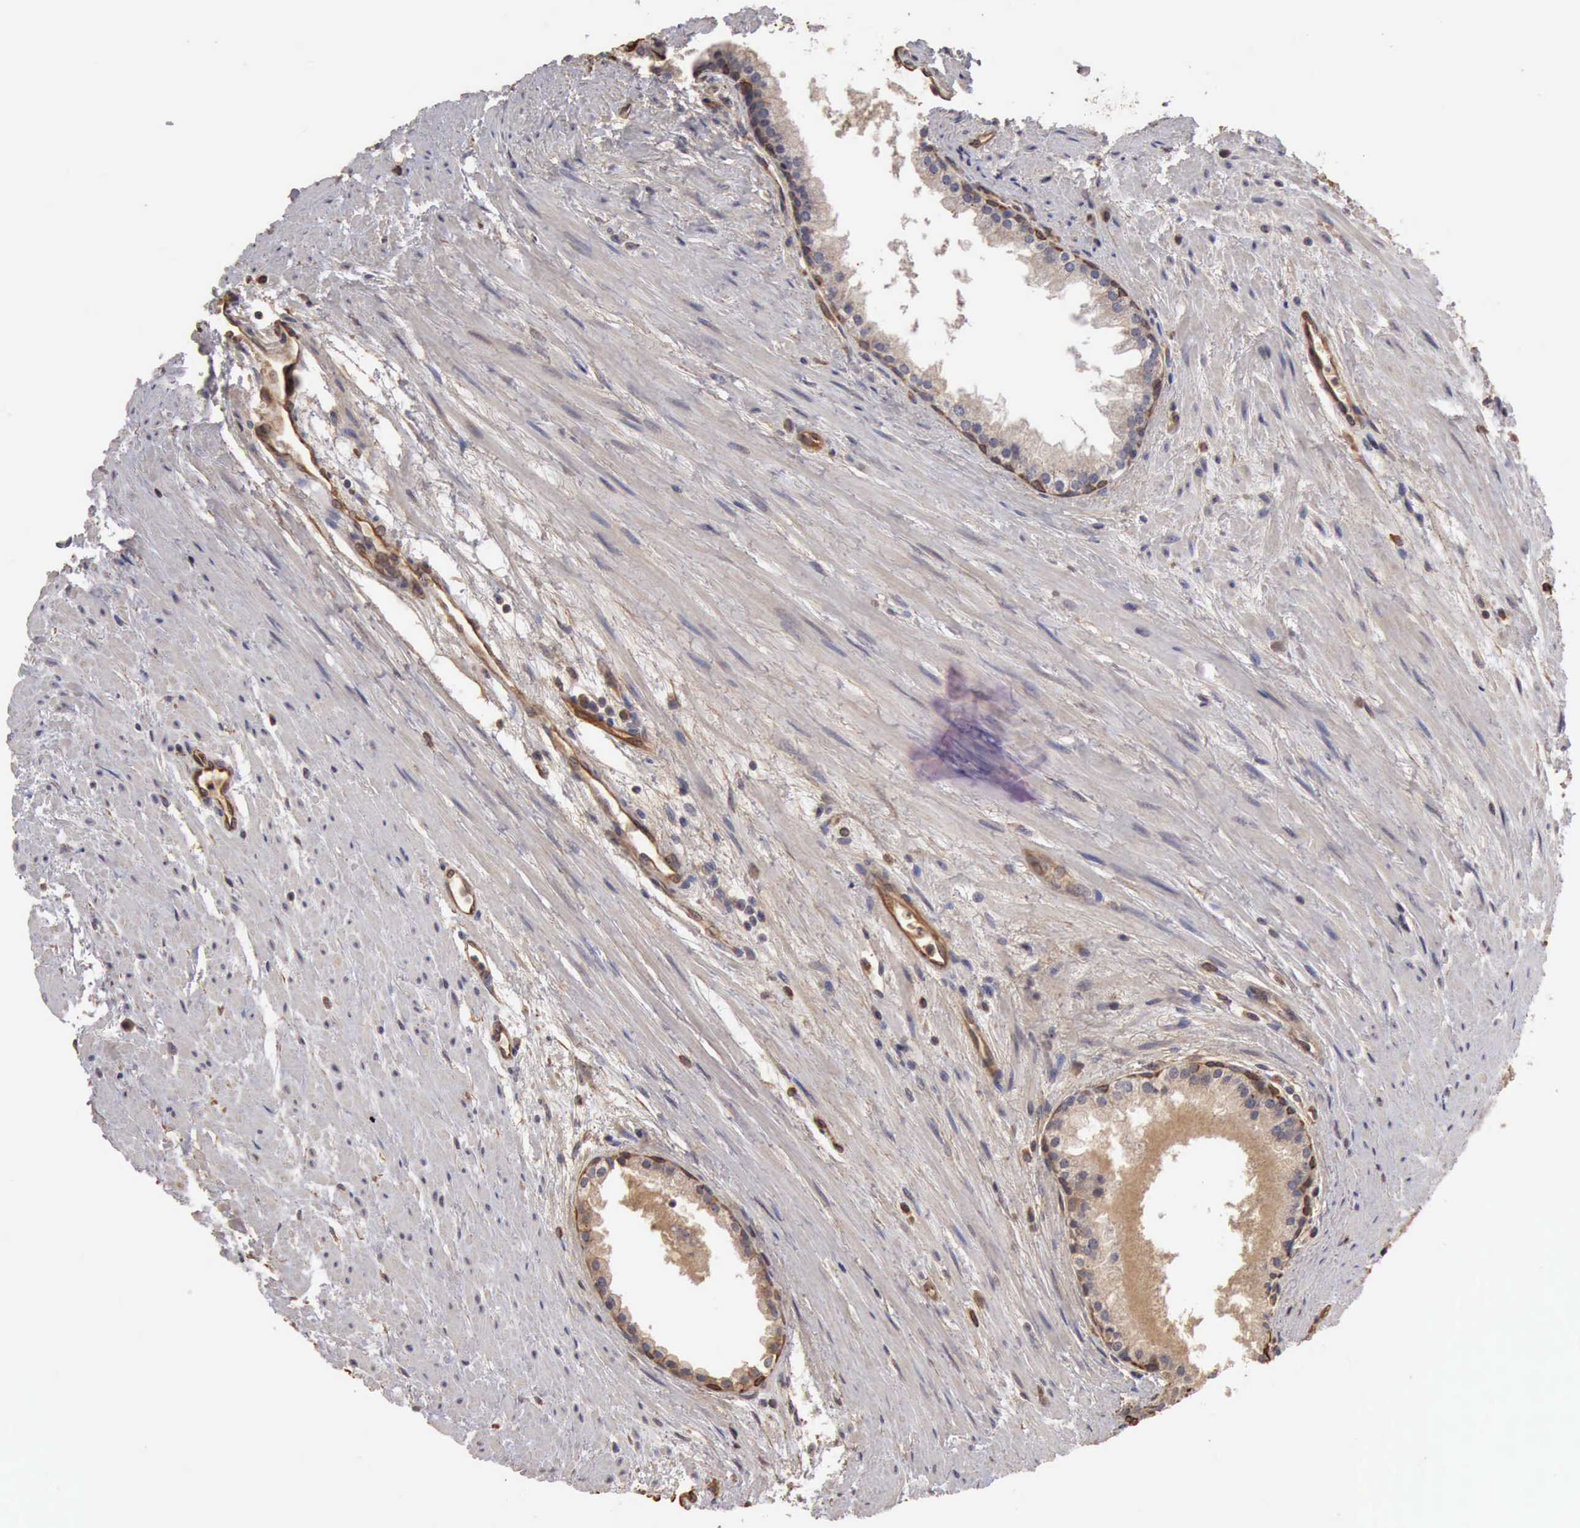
{"staining": {"intensity": "weak", "quantity": "25%-75%", "location": "none"}, "tissue": "prostate", "cell_type": "Glandular cells", "image_type": "normal", "snomed": [{"axis": "morphology", "description": "Normal tissue, NOS"}, {"axis": "topography", "description": "Prostate"}], "caption": "DAB (3,3'-diaminobenzidine) immunohistochemical staining of unremarkable human prostate demonstrates weak None protein staining in about 25%-75% of glandular cells. (DAB IHC, brown staining for protein, blue staining for nuclei).", "gene": "BMX", "patient": {"sex": "male", "age": 65}}